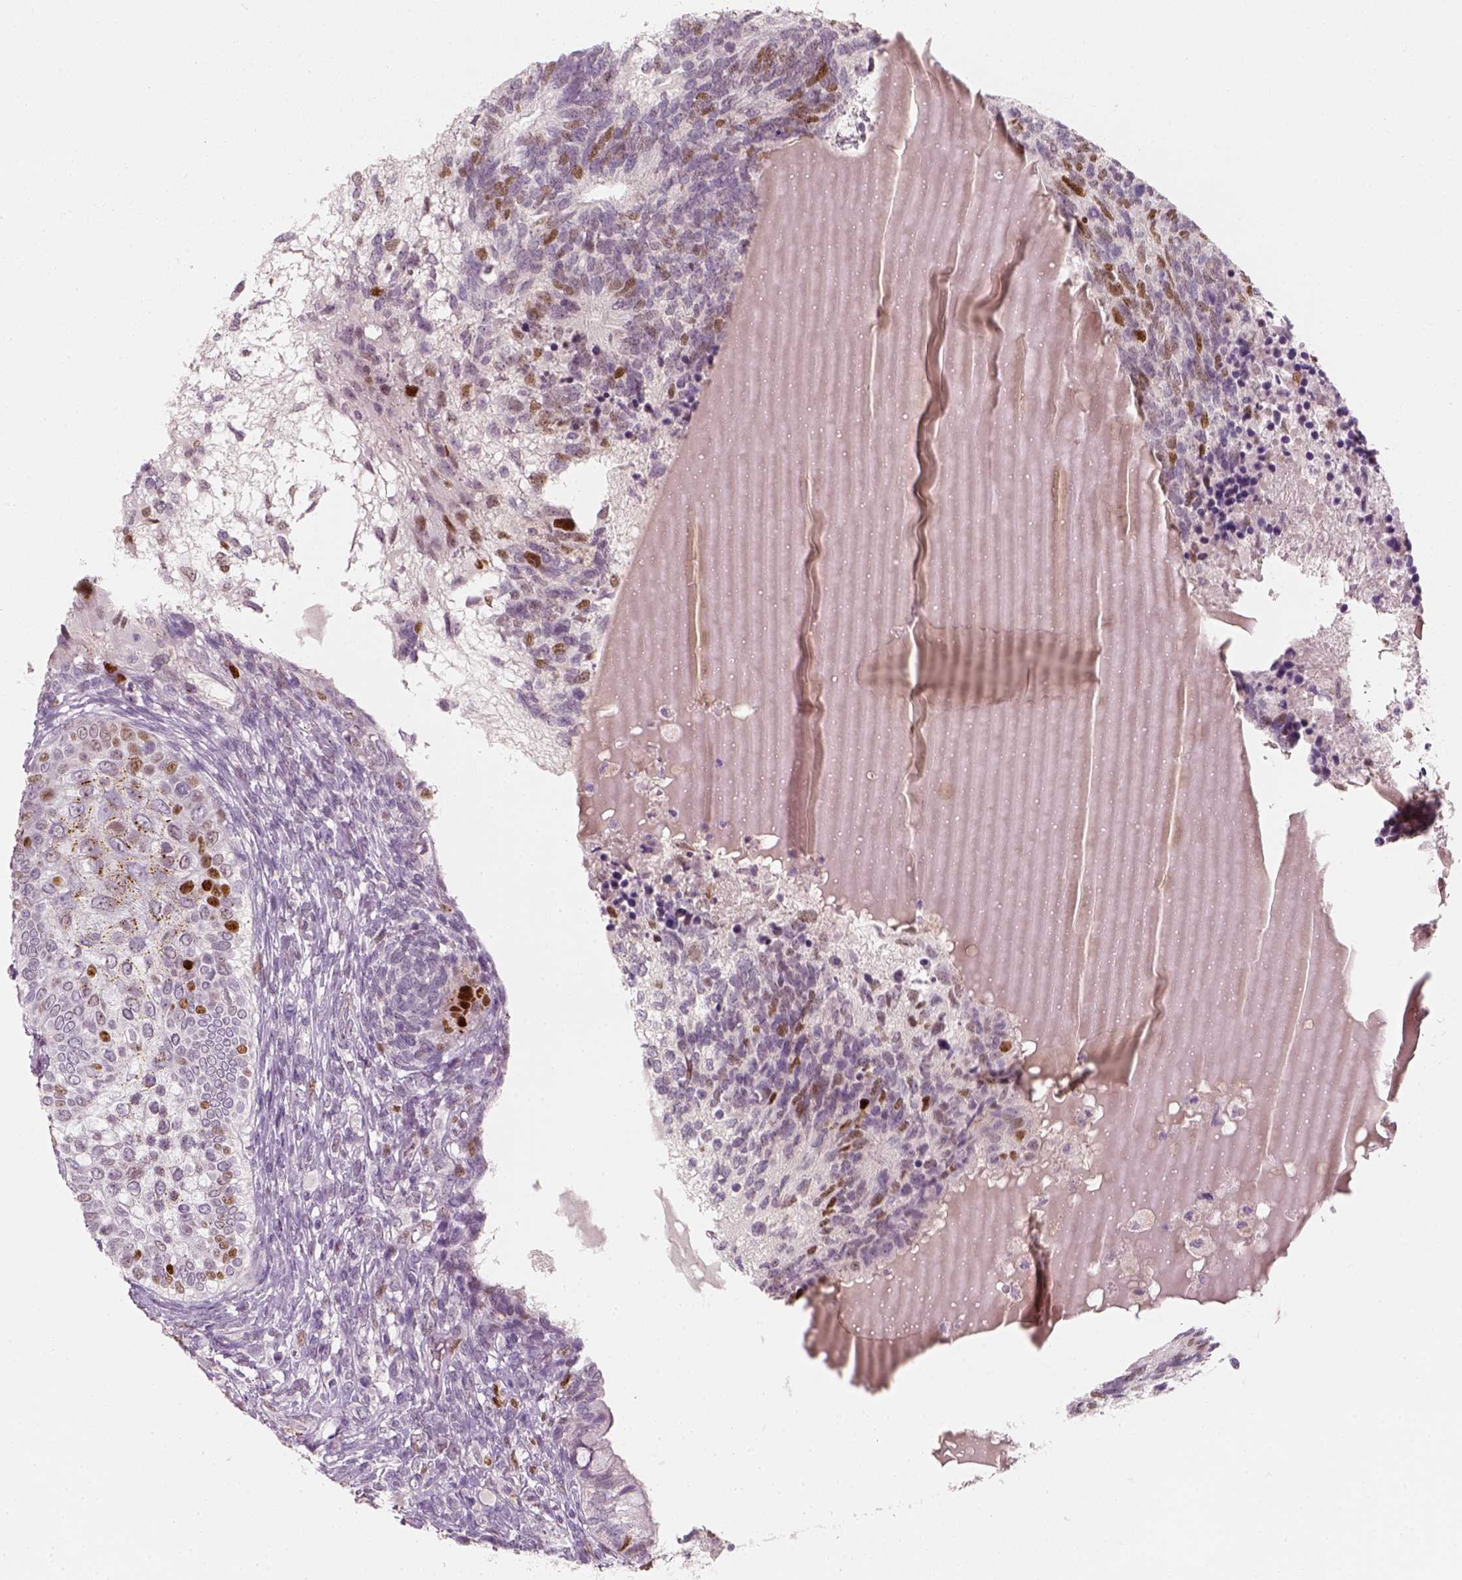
{"staining": {"intensity": "moderate", "quantity": "25%-75%", "location": "nuclear"}, "tissue": "testis cancer", "cell_type": "Tumor cells", "image_type": "cancer", "snomed": [{"axis": "morphology", "description": "Seminoma, NOS"}, {"axis": "morphology", "description": "Carcinoma, Embryonal, NOS"}, {"axis": "topography", "description": "Testis"}], "caption": "Immunohistochemistry photomicrograph of neoplastic tissue: human testis cancer (seminoma) stained using immunohistochemistry reveals medium levels of moderate protein expression localized specifically in the nuclear of tumor cells, appearing as a nuclear brown color.", "gene": "TP53", "patient": {"sex": "male", "age": 41}}